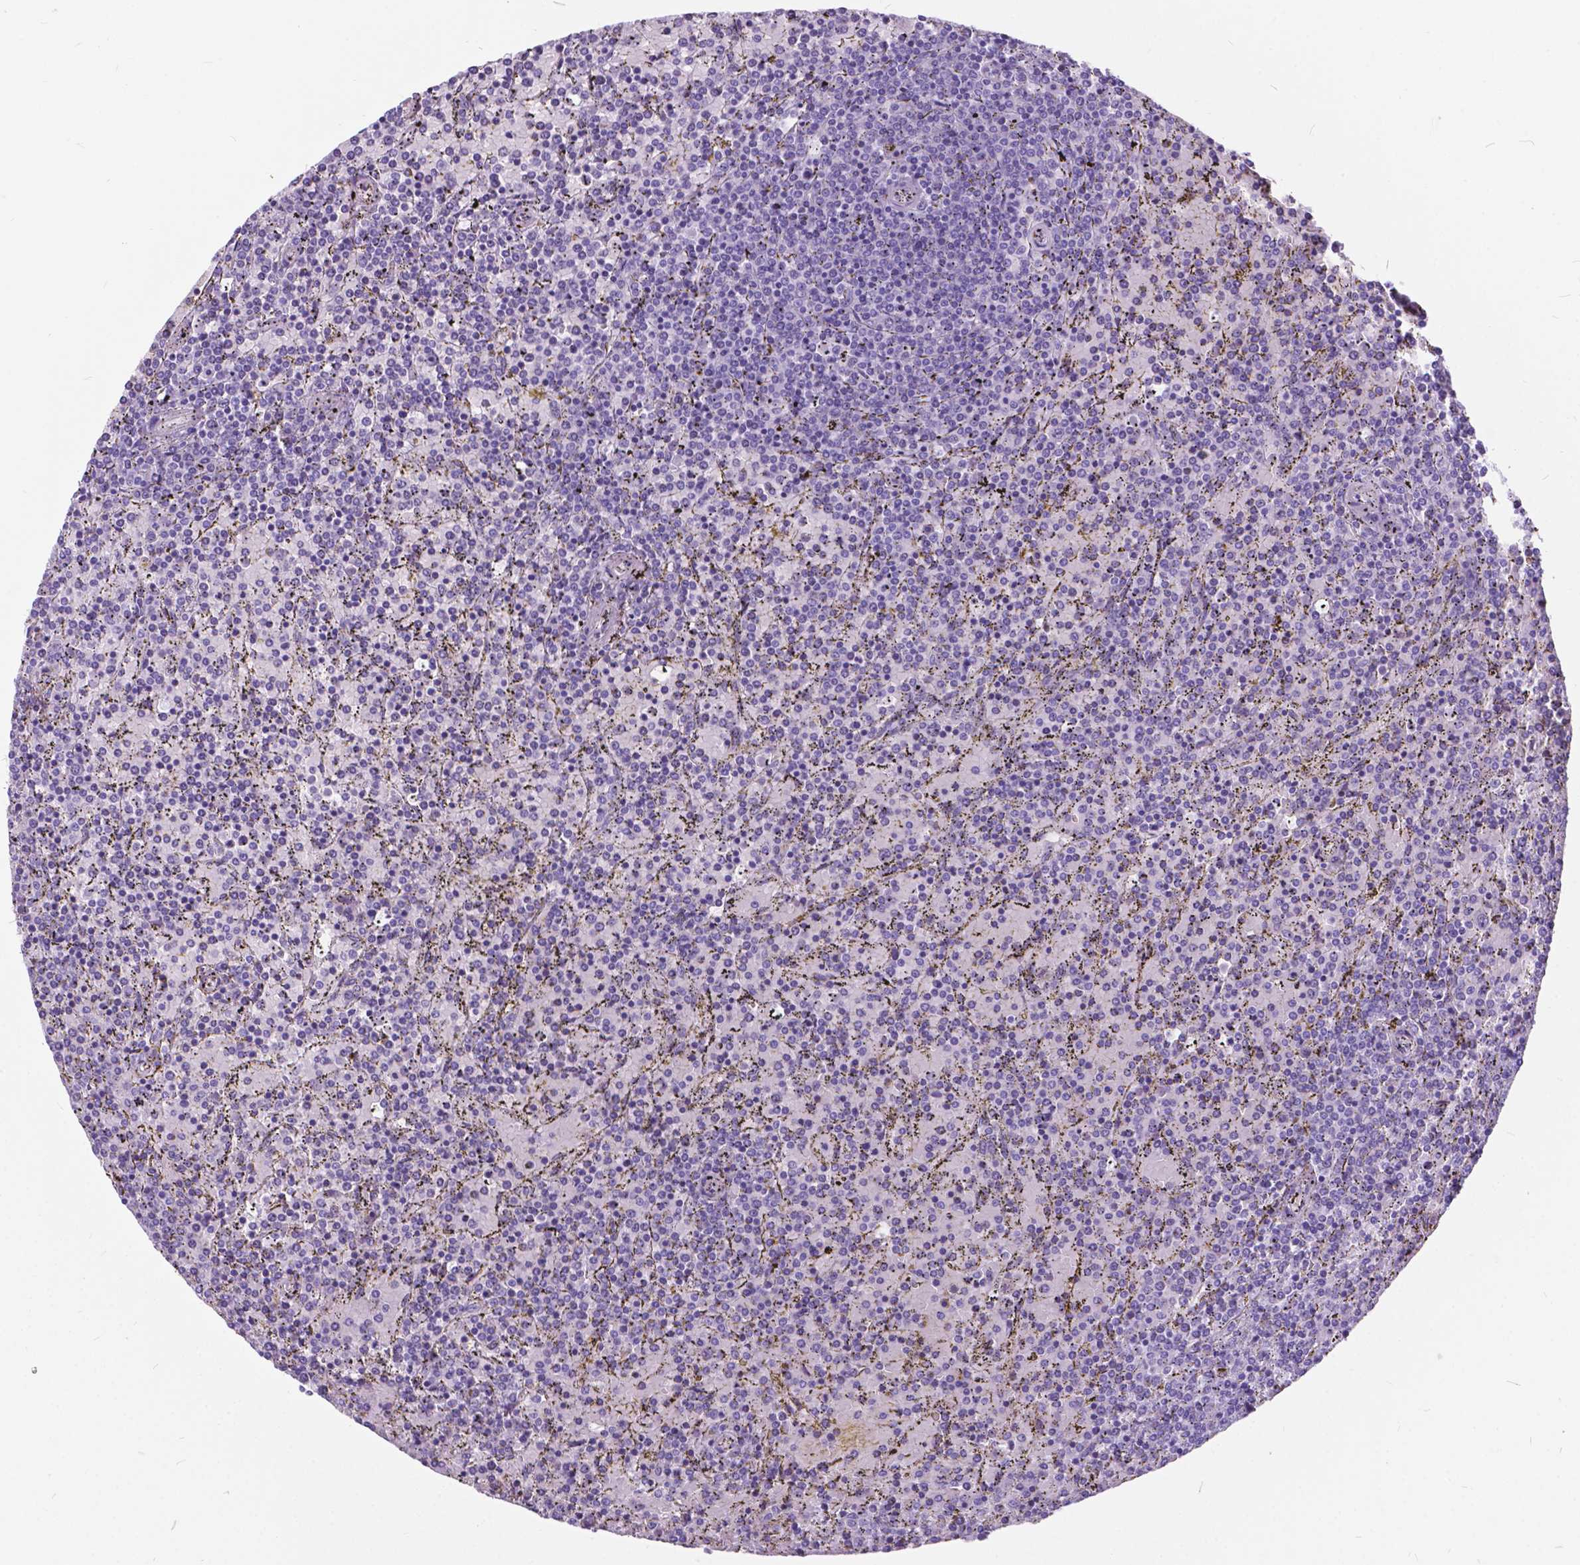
{"staining": {"intensity": "negative", "quantity": "none", "location": "none"}, "tissue": "lymphoma", "cell_type": "Tumor cells", "image_type": "cancer", "snomed": [{"axis": "morphology", "description": "Malignant lymphoma, non-Hodgkin's type, Low grade"}, {"axis": "topography", "description": "Spleen"}], "caption": "This is a histopathology image of IHC staining of lymphoma, which shows no positivity in tumor cells. (DAB (3,3'-diaminobenzidine) IHC with hematoxylin counter stain).", "gene": "BSND", "patient": {"sex": "female", "age": 77}}